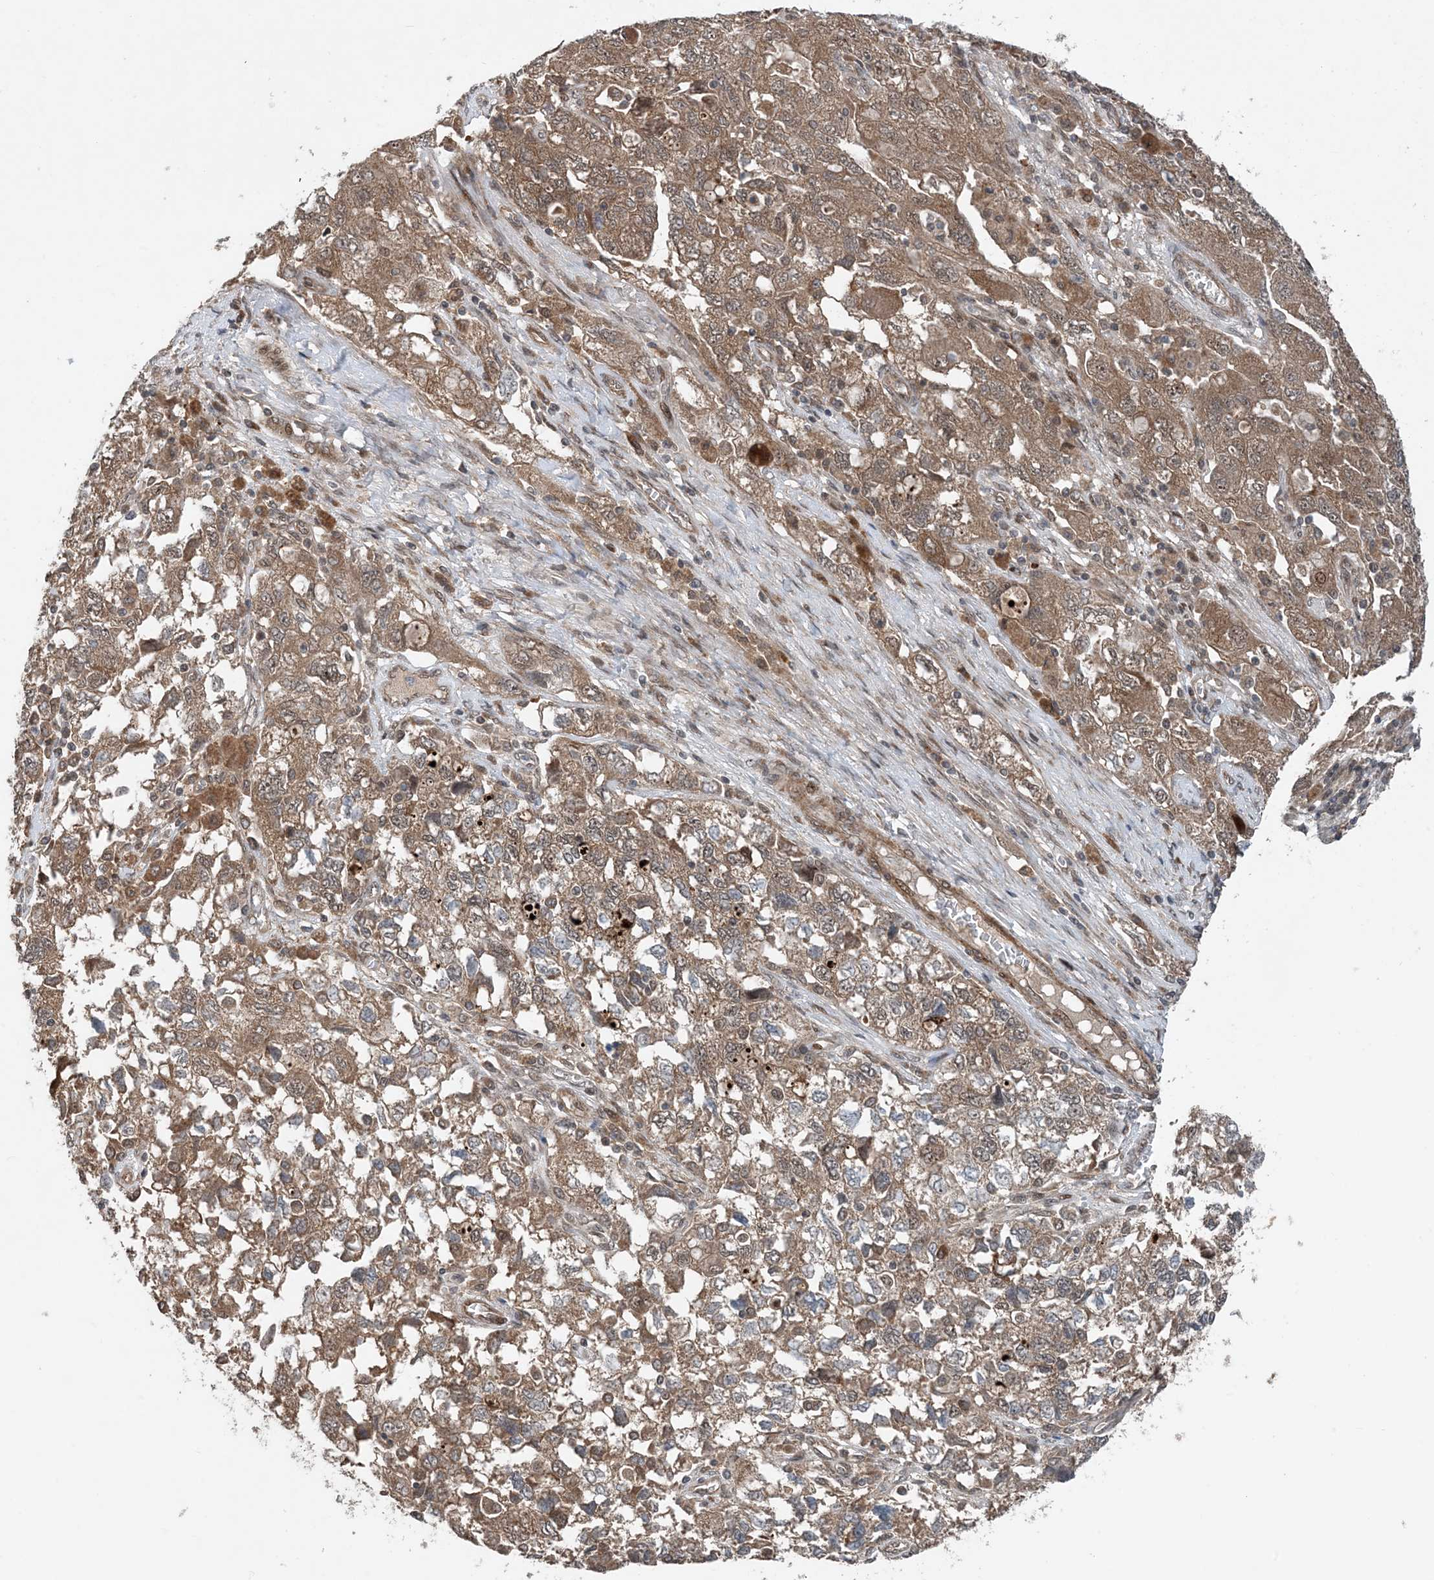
{"staining": {"intensity": "moderate", "quantity": "25%-75%", "location": "cytoplasmic/membranous"}, "tissue": "ovarian cancer", "cell_type": "Tumor cells", "image_type": "cancer", "snomed": [{"axis": "morphology", "description": "Carcinoma, NOS"}, {"axis": "morphology", "description": "Cystadenocarcinoma, serous, NOS"}, {"axis": "topography", "description": "Ovary"}], "caption": "About 25%-75% of tumor cells in human ovarian cancer show moderate cytoplasmic/membranous protein staining as visualized by brown immunohistochemical staining.", "gene": "HEMK1", "patient": {"sex": "female", "age": 69}}